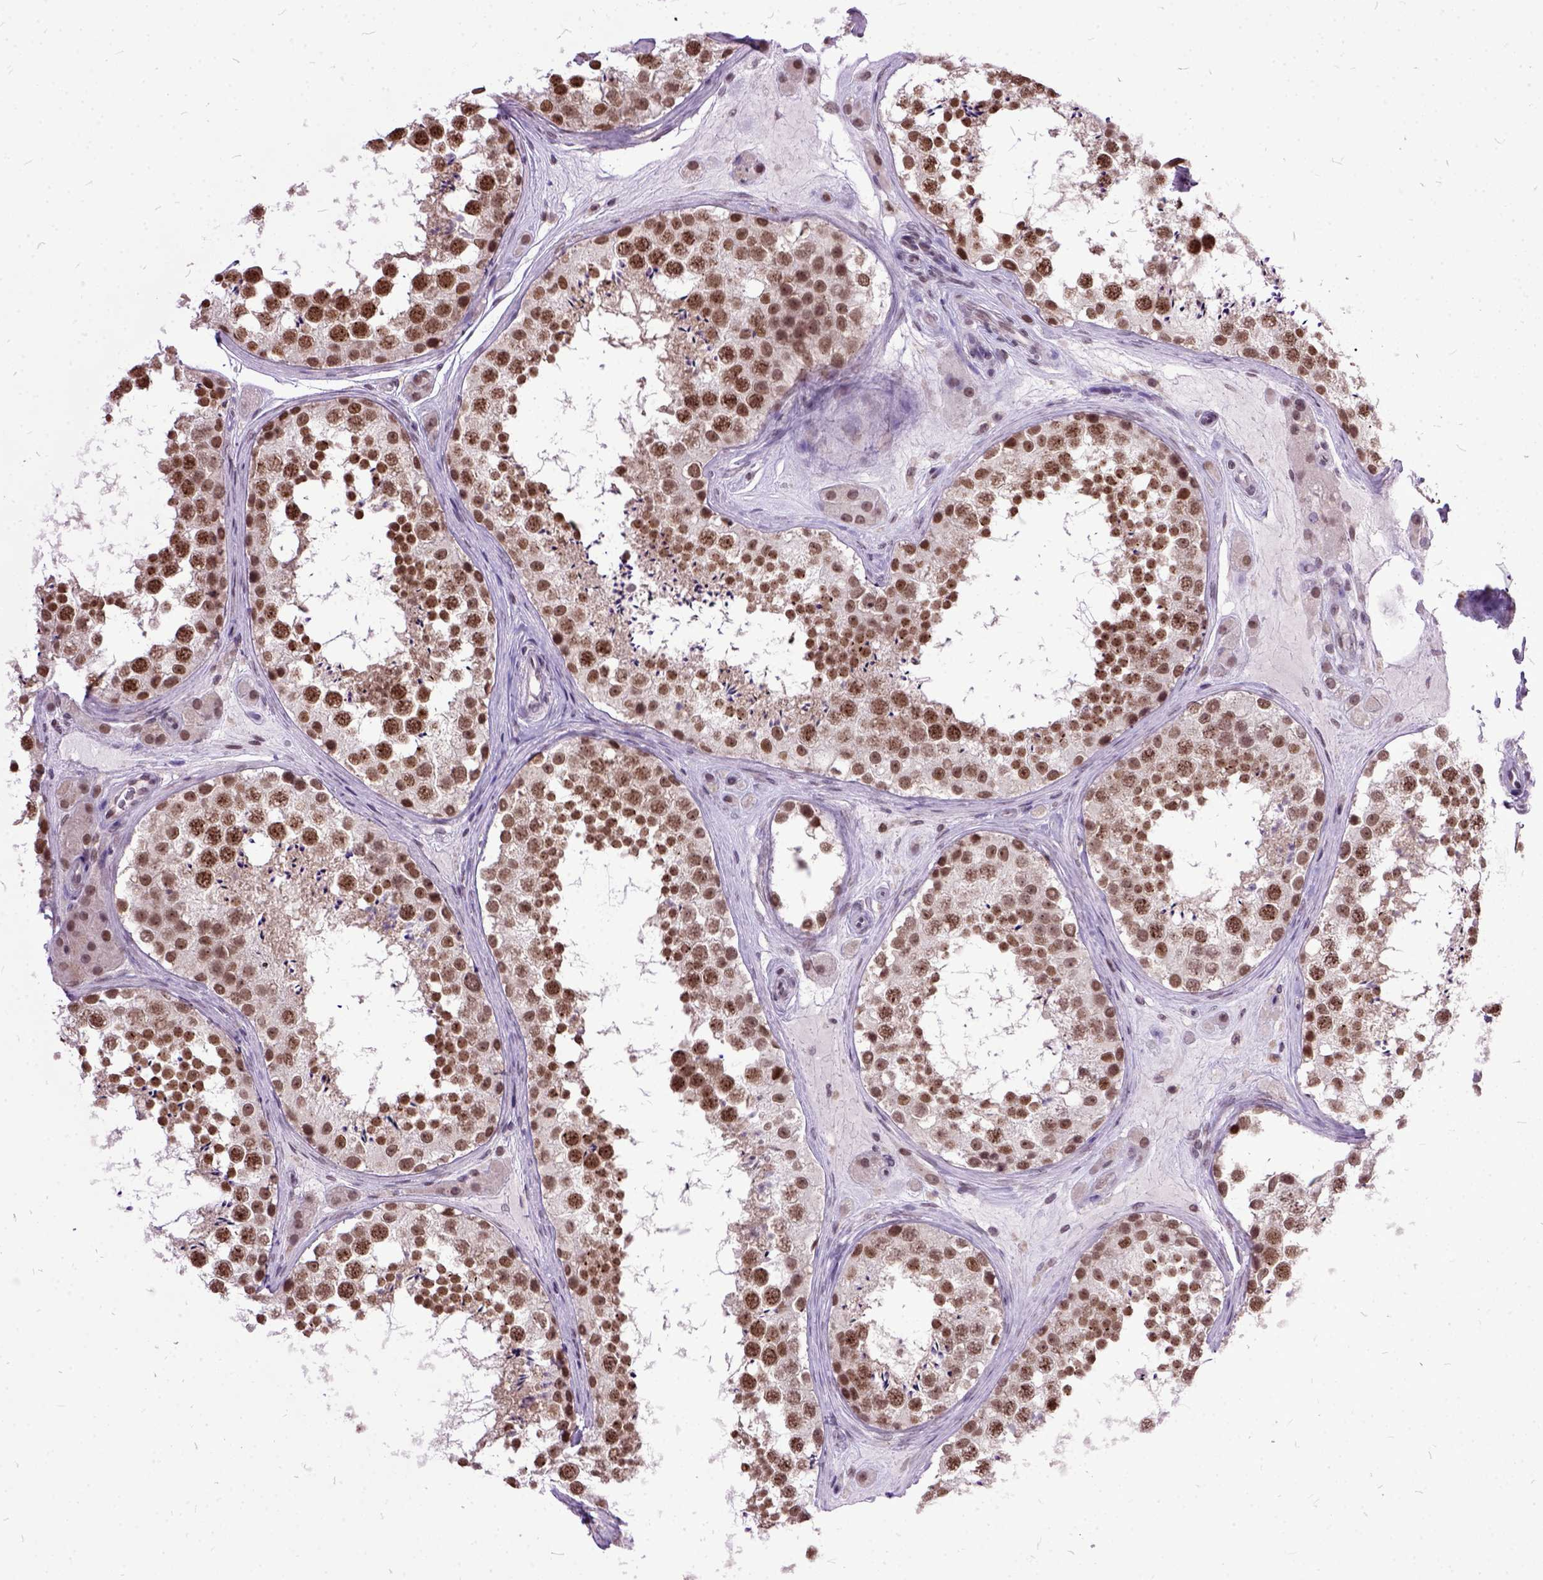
{"staining": {"intensity": "moderate", "quantity": ">75%", "location": "nuclear"}, "tissue": "testis", "cell_type": "Cells in seminiferous ducts", "image_type": "normal", "snomed": [{"axis": "morphology", "description": "Normal tissue, NOS"}, {"axis": "topography", "description": "Testis"}], "caption": "A photomicrograph showing moderate nuclear staining in about >75% of cells in seminiferous ducts in unremarkable testis, as visualized by brown immunohistochemical staining.", "gene": "ORC5", "patient": {"sex": "male", "age": 41}}